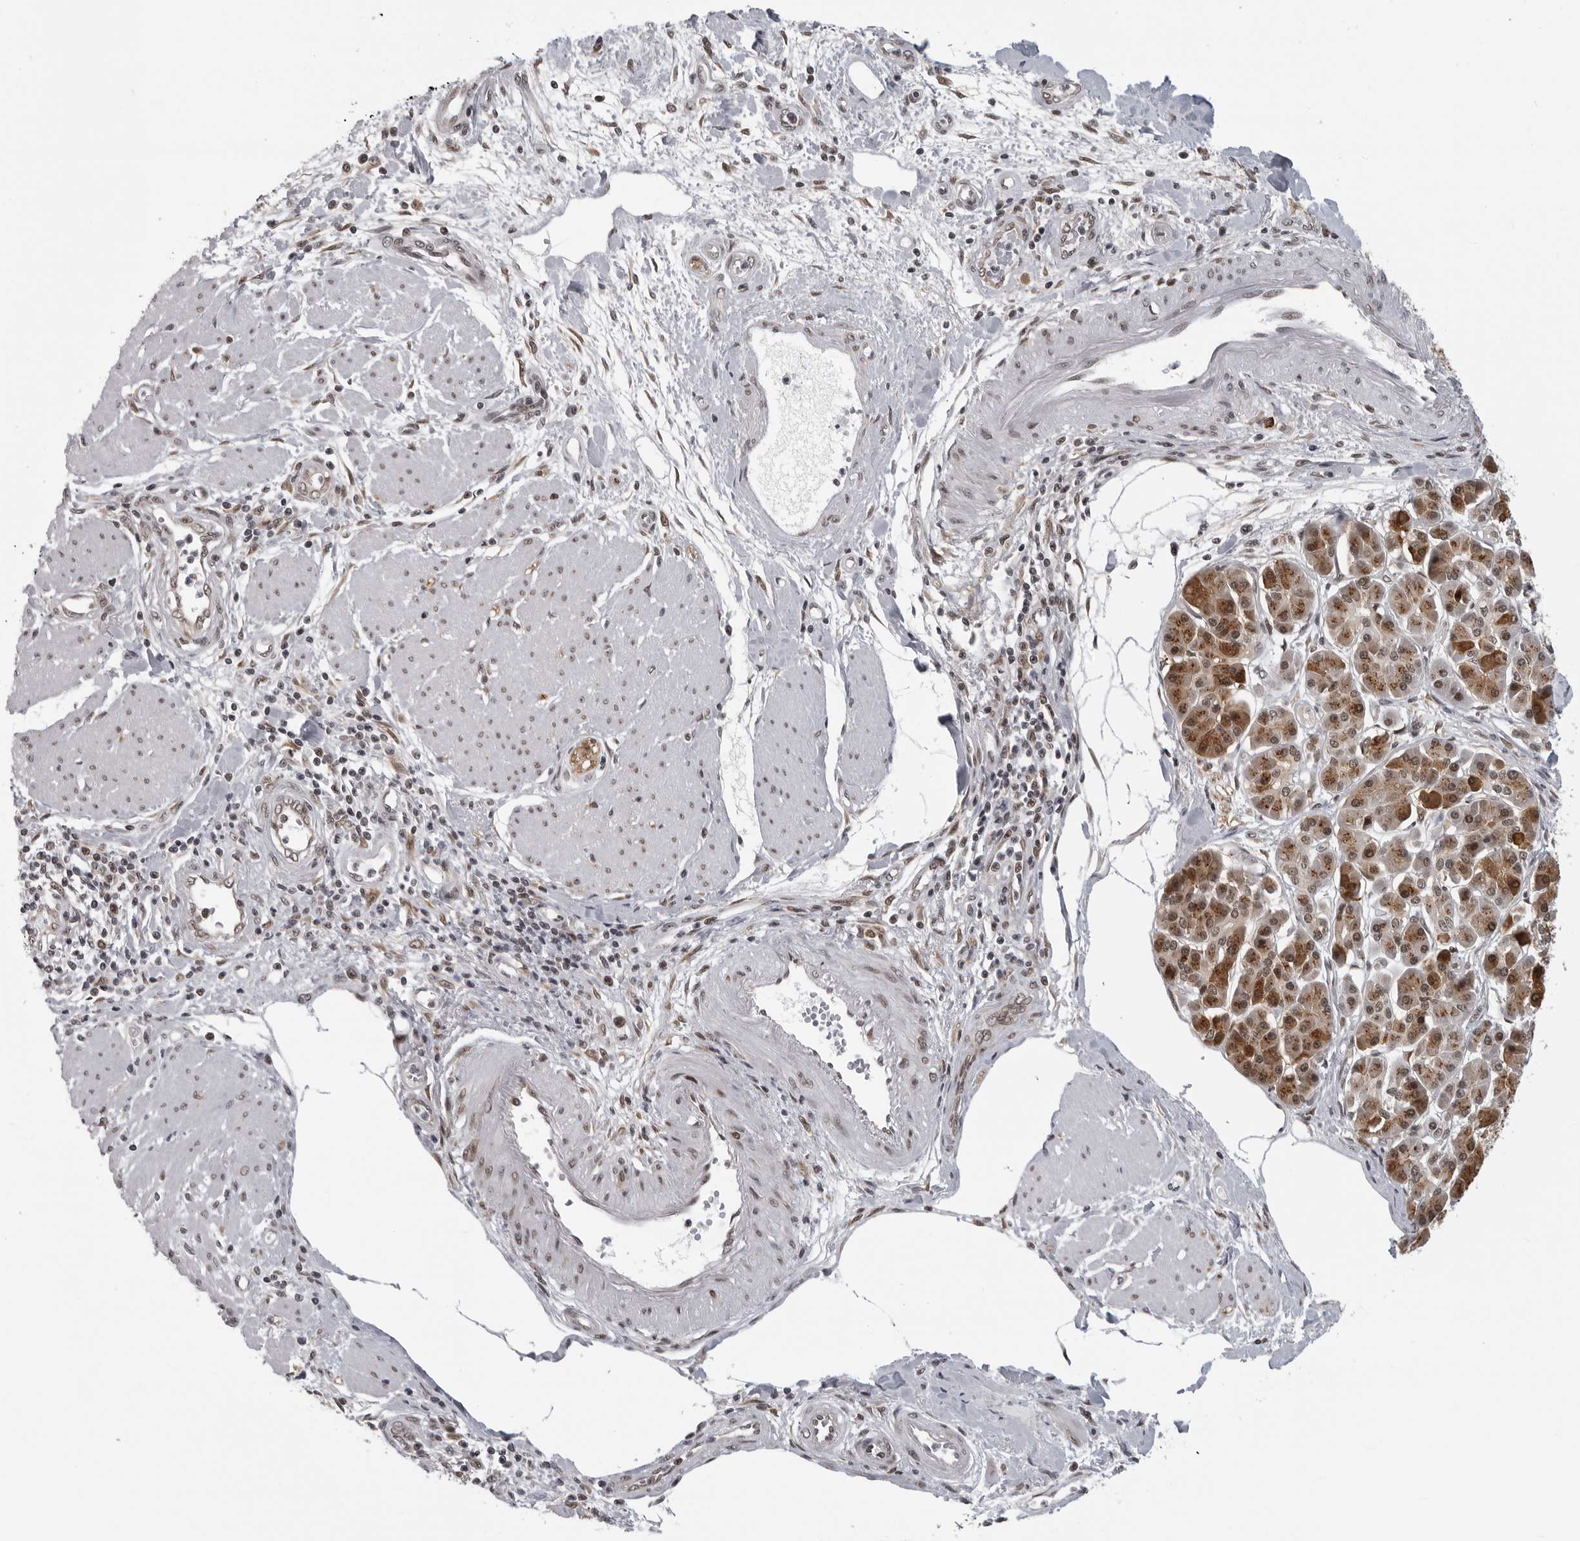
{"staining": {"intensity": "moderate", "quantity": ">75%", "location": "nuclear"}, "tissue": "pancreatic cancer", "cell_type": "Tumor cells", "image_type": "cancer", "snomed": [{"axis": "morphology", "description": "Adenocarcinoma, NOS"}, {"axis": "topography", "description": "Pancreas"}], "caption": "Pancreatic cancer tissue shows moderate nuclear positivity in approximately >75% of tumor cells, visualized by immunohistochemistry. (Stains: DAB (3,3'-diaminobenzidine) in brown, nuclei in blue, Microscopy: brightfield microscopy at high magnification).", "gene": "PRDM10", "patient": {"sex": "male", "age": 69}}